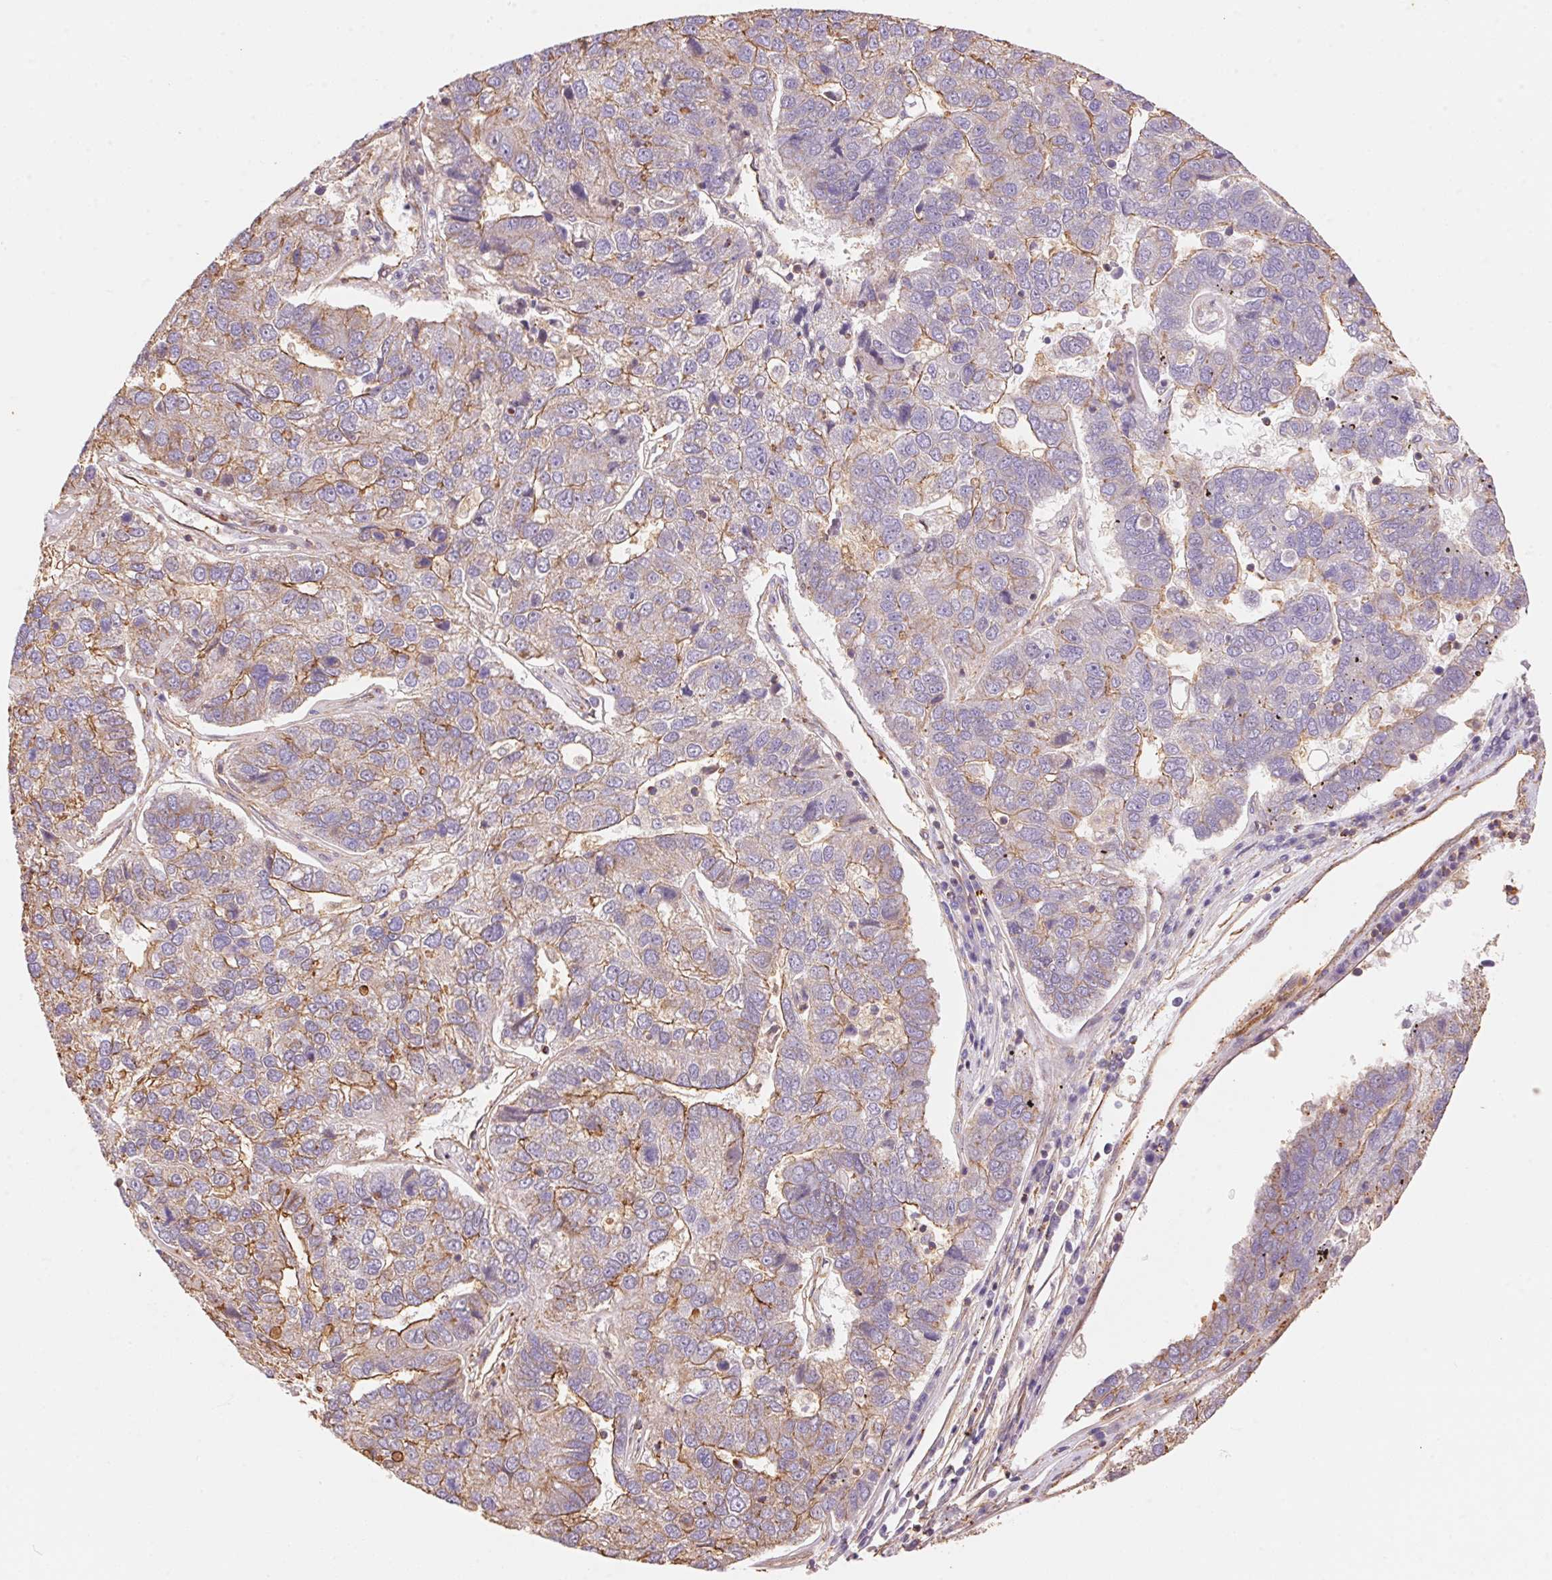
{"staining": {"intensity": "moderate", "quantity": "<25%", "location": "cytoplasmic/membranous"}, "tissue": "pancreatic cancer", "cell_type": "Tumor cells", "image_type": "cancer", "snomed": [{"axis": "morphology", "description": "Adenocarcinoma, NOS"}, {"axis": "topography", "description": "Pancreas"}], "caption": "High-magnification brightfield microscopy of pancreatic adenocarcinoma stained with DAB (3,3'-diaminobenzidine) (brown) and counterstained with hematoxylin (blue). tumor cells exhibit moderate cytoplasmic/membranous positivity is present in about<25% of cells.", "gene": "FRAS1", "patient": {"sex": "female", "age": 61}}